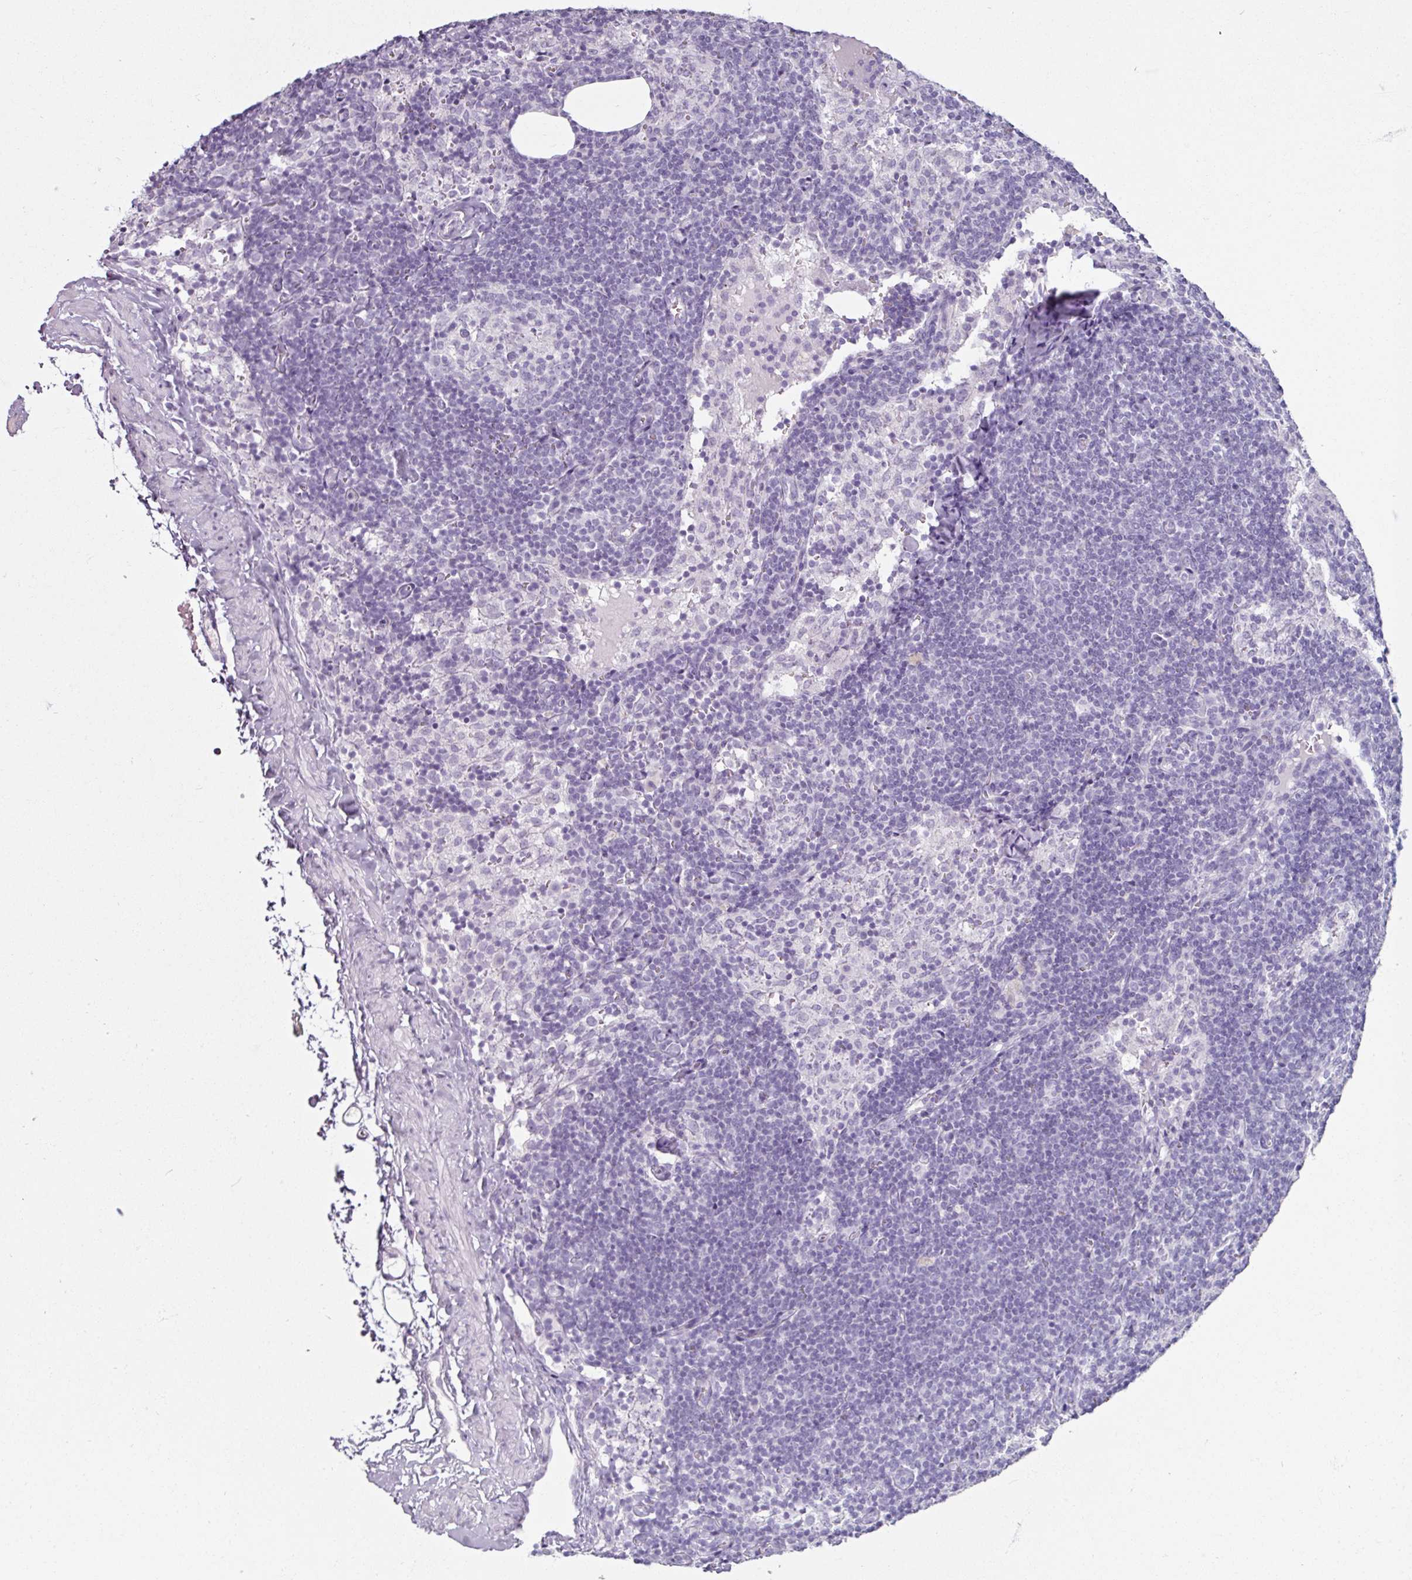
{"staining": {"intensity": "negative", "quantity": "none", "location": "none"}, "tissue": "lymph node", "cell_type": "Germinal center cells", "image_type": "normal", "snomed": [{"axis": "morphology", "description": "Normal tissue, NOS"}, {"axis": "topography", "description": "Lymph node"}], "caption": "This image is of normal lymph node stained with immunohistochemistry to label a protein in brown with the nuclei are counter-stained blue. There is no positivity in germinal center cells. The staining is performed using DAB brown chromogen with nuclei counter-stained in using hematoxylin.", "gene": "ARG1", "patient": {"sex": "female", "age": 52}}